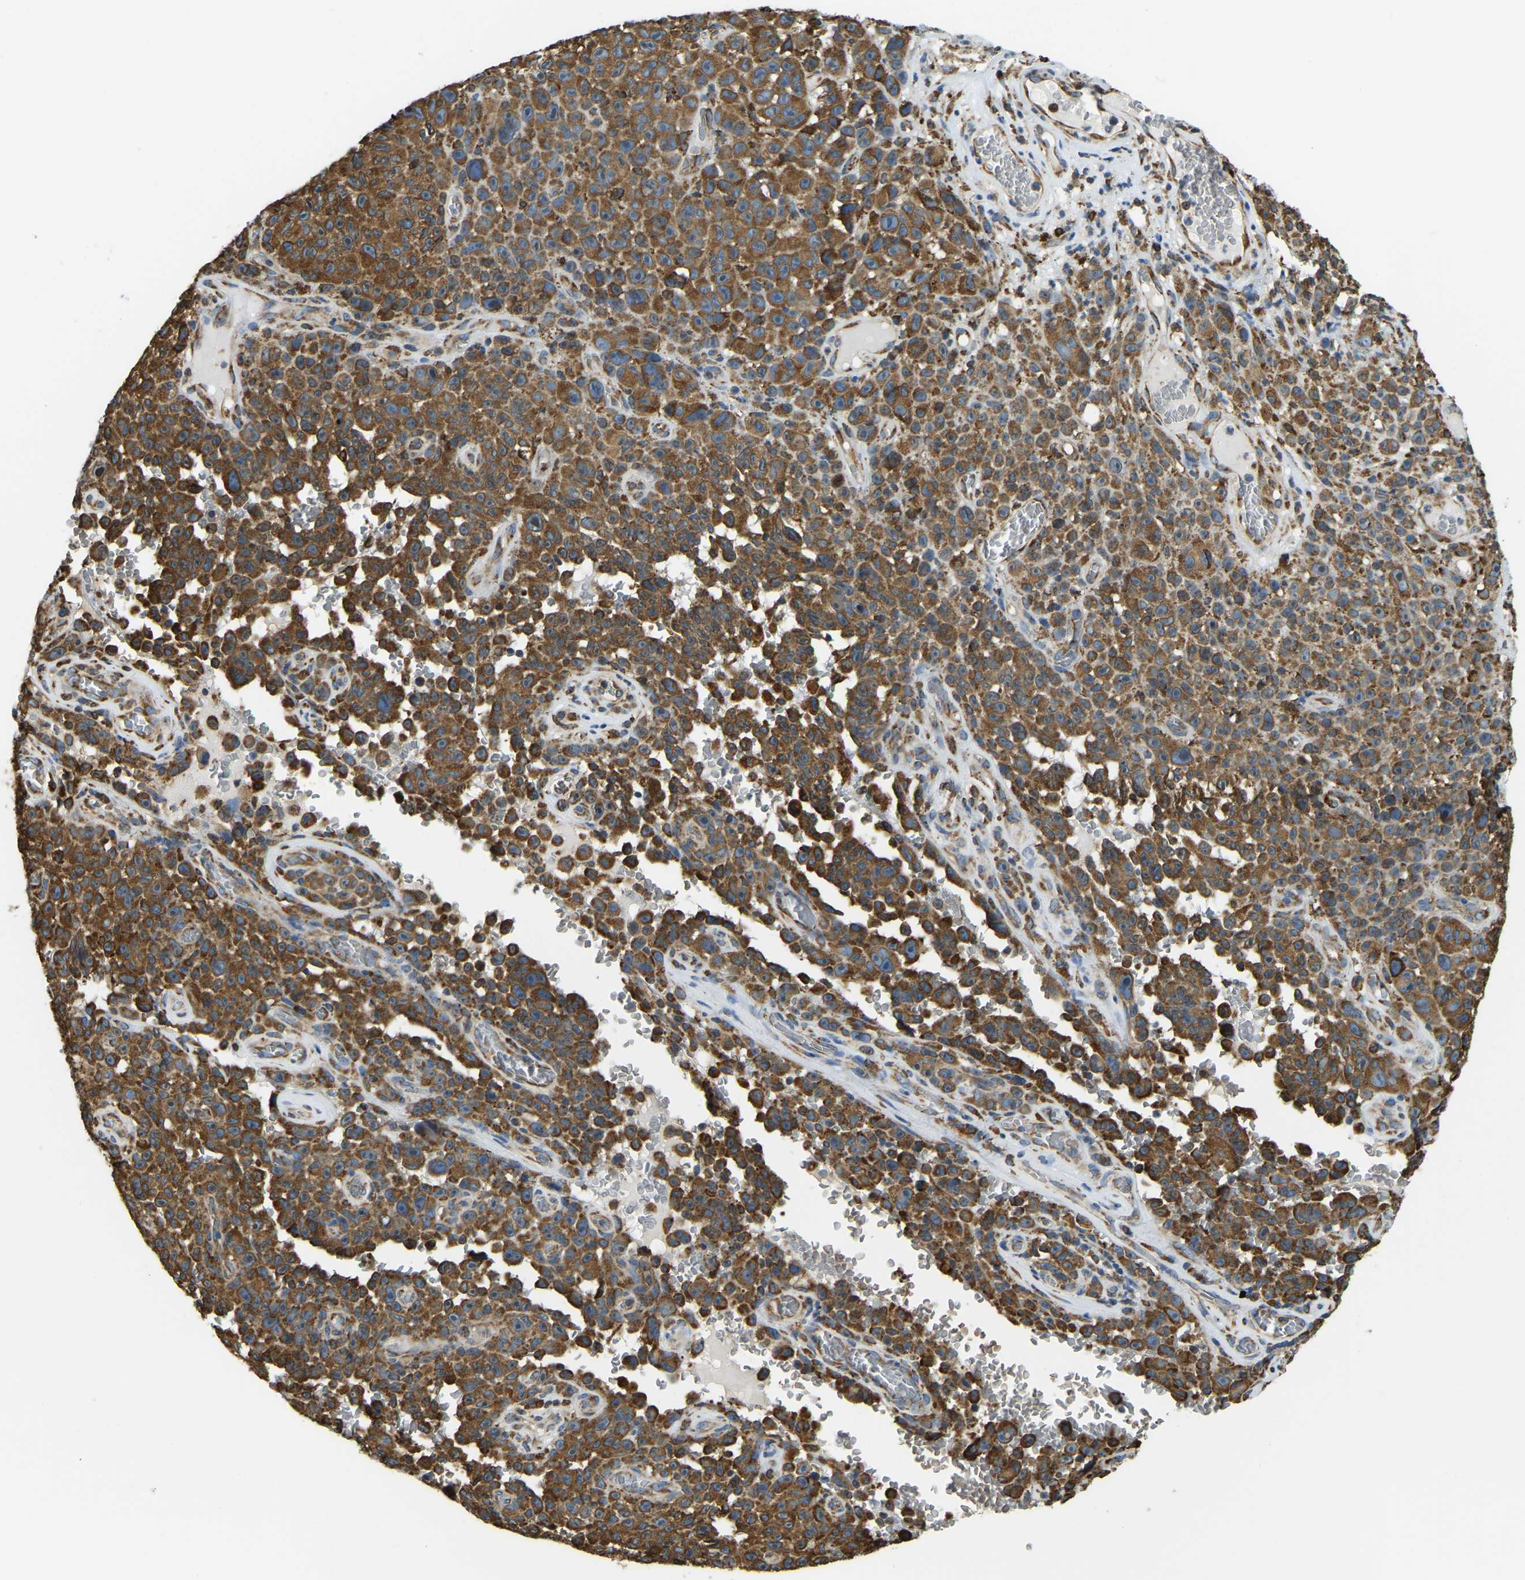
{"staining": {"intensity": "strong", "quantity": ">75%", "location": "cytoplasmic/membranous"}, "tissue": "melanoma", "cell_type": "Tumor cells", "image_type": "cancer", "snomed": [{"axis": "morphology", "description": "Malignant melanoma, NOS"}, {"axis": "topography", "description": "Skin"}], "caption": "A high amount of strong cytoplasmic/membranous positivity is appreciated in about >75% of tumor cells in melanoma tissue.", "gene": "RNF115", "patient": {"sex": "female", "age": 82}}